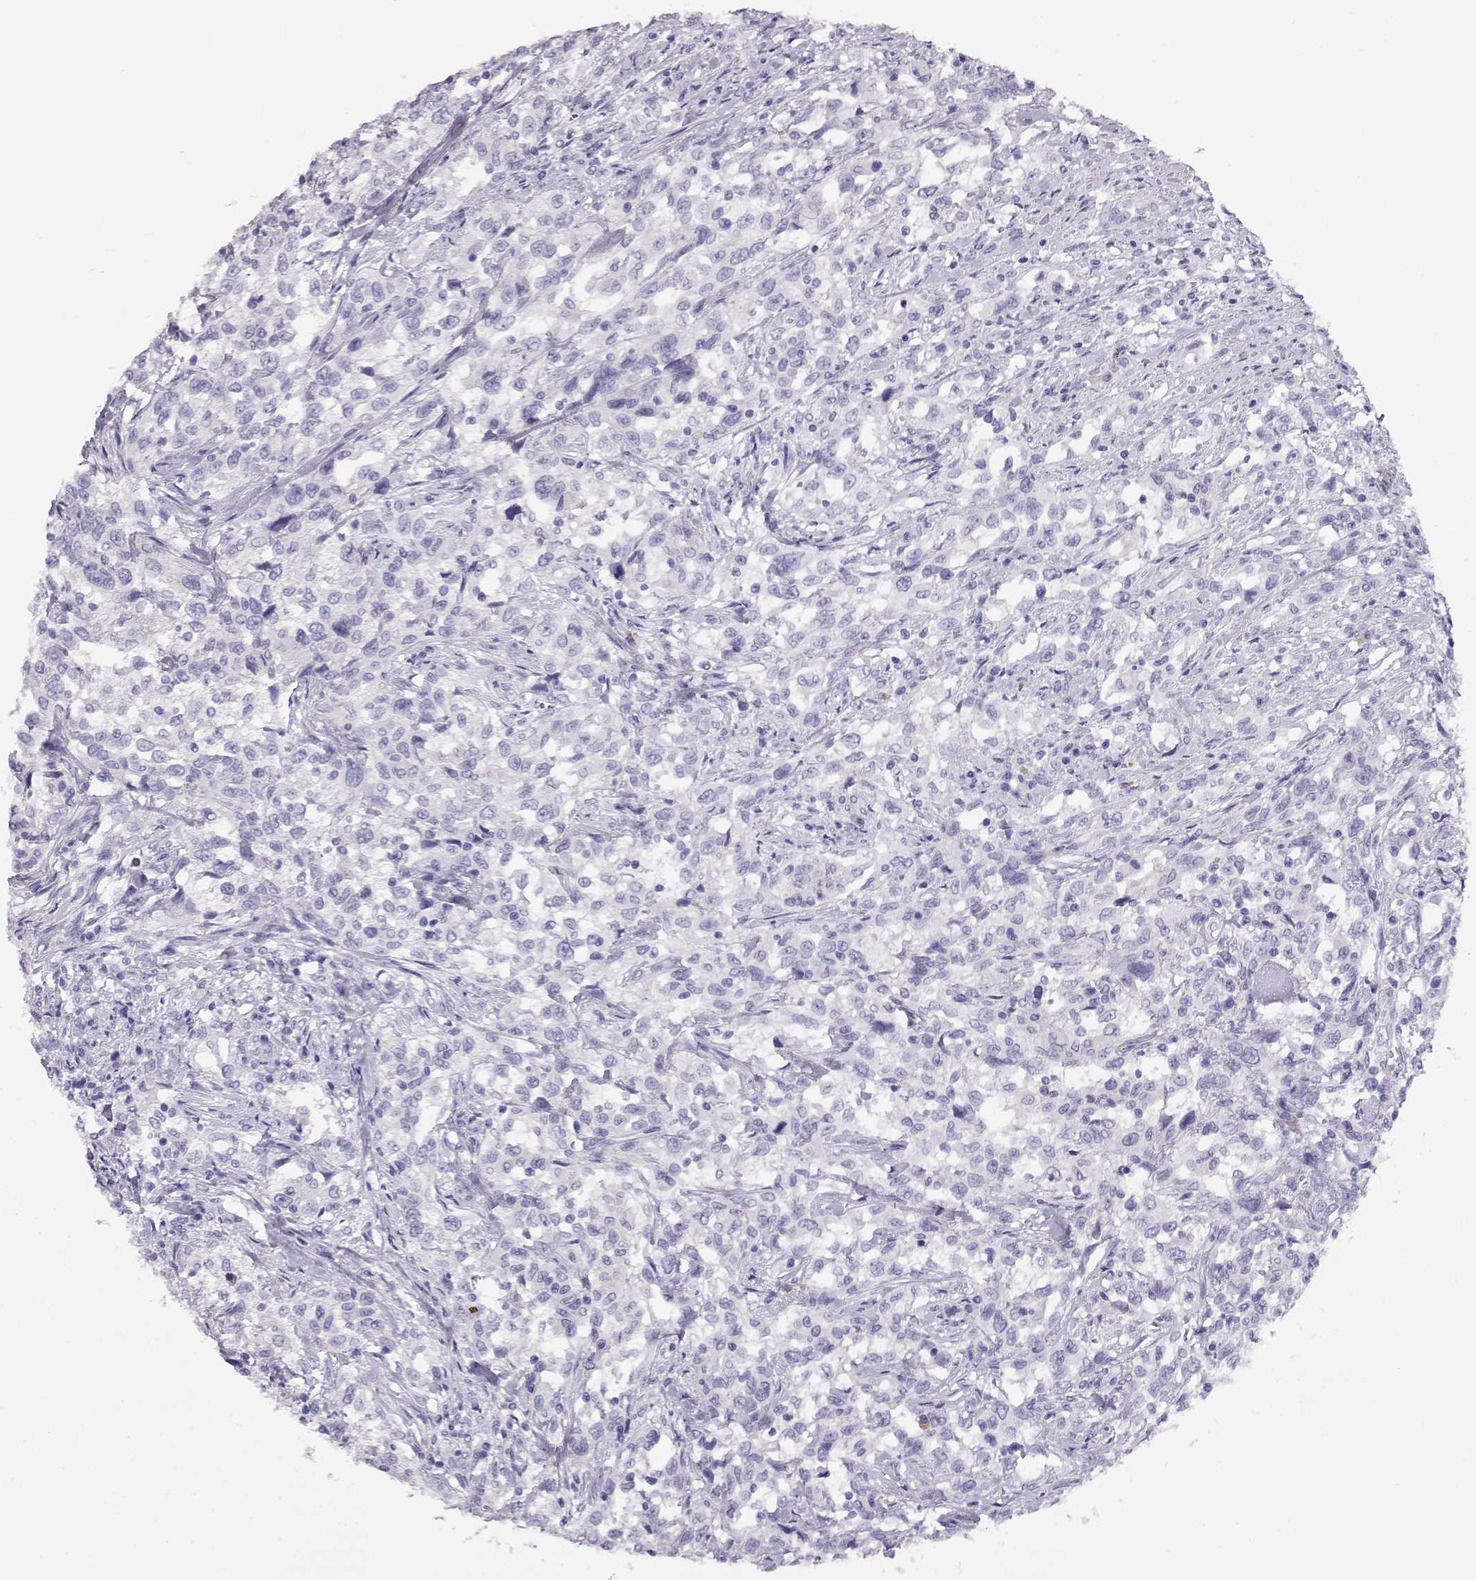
{"staining": {"intensity": "negative", "quantity": "none", "location": "none"}, "tissue": "urothelial cancer", "cell_type": "Tumor cells", "image_type": "cancer", "snomed": [{"axis": "morphology", "description": "Urothelial carcinoma, NOS"}, {"axis": "morphology", "description": "Urothelial carcinoma, High grade"}, {"axis": "topography", "description": "Urinary bladder"}], "caption": "The immunohistochemistry micrograph has no significant expression in tumor cells of transitional cell carcinoma tissue.", "gene": "CRX", "patient": {"sex": "female", "age": 64}}